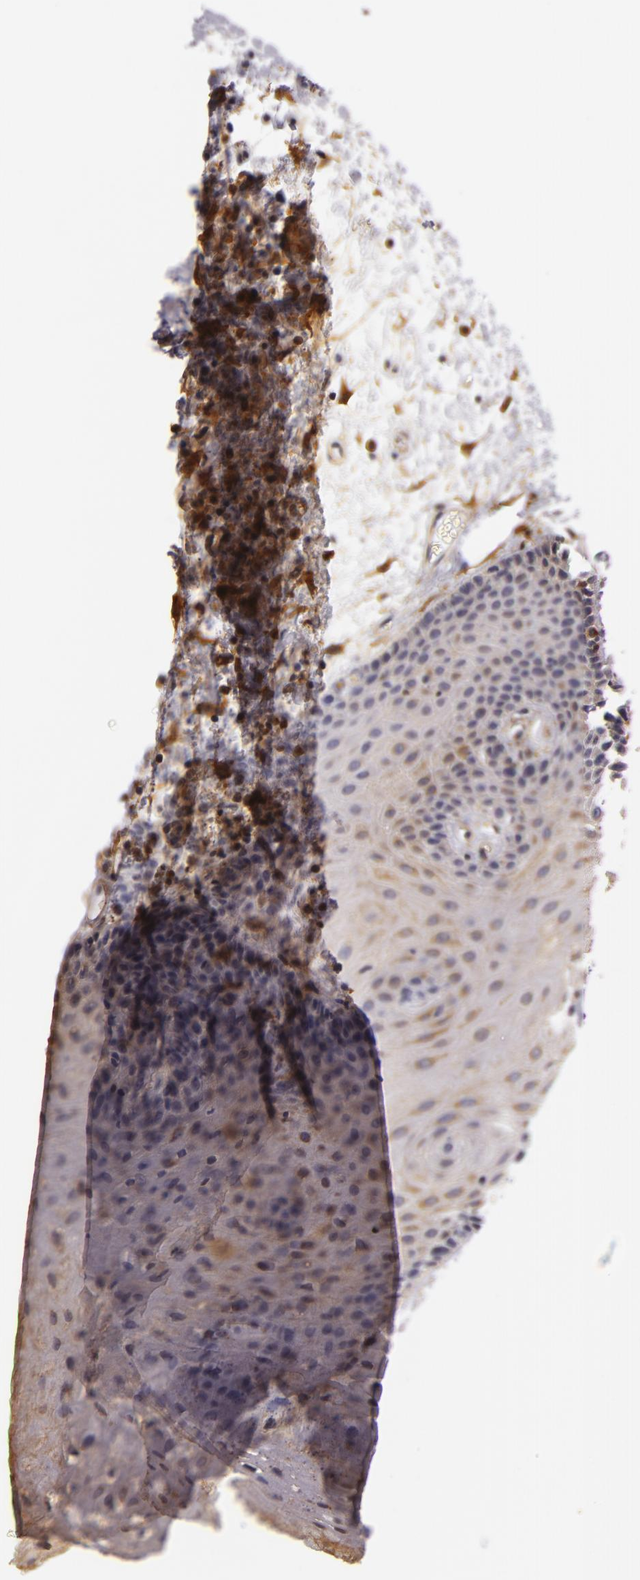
{"staining": {"intensity": "strong", "quantity": ">75%", "location": "cytoplasmic/membranous"}, "tissue": "oral mucosa", "cell_type": "Squamous epithelial cells", "image_type": "normal", "snomed": [{"axis": "morphology", "description": "Normal tissue, NOS"}, {"axis": "topography", "description": "Oral tissue"}], "caption": "Oral mucosa stained with a brown dye shows strong cytoplasmic/membranous positive positivity in about >75% of squamous epithelial cells.", "gene": "TOM1", "patient": {"sex": "female", "age": 79}}